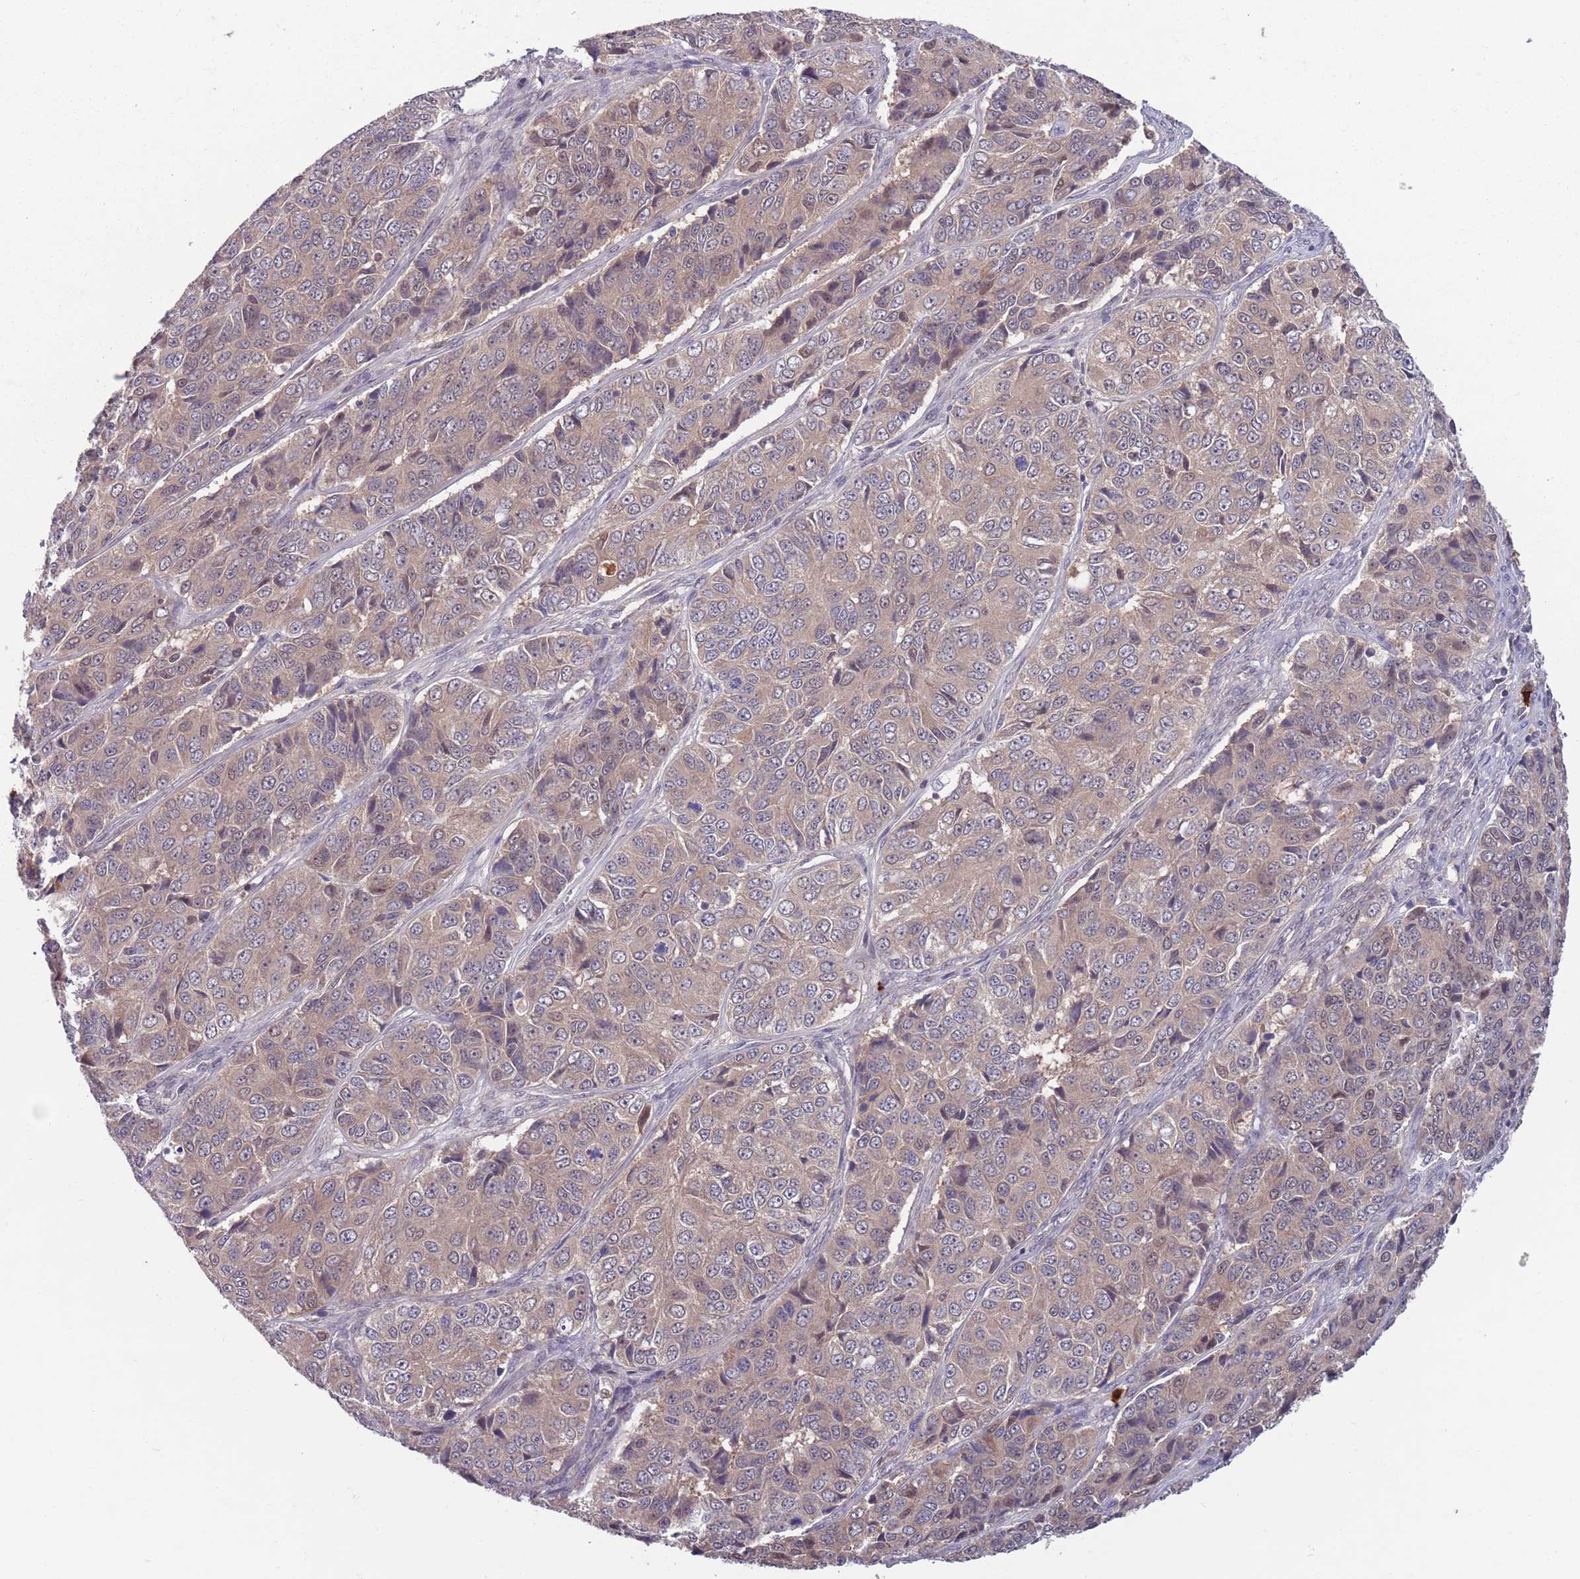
{"staining": {"intensity": "weak", "quantity": ">75%", "location": "cytoplasmic/membranous"}, "tissue": "ovarian cancer", "cell_type": "Tumor cells", "image_type": "cancer", "snomed": [{"axis": "morphology", "description": "Carcinoma, endometroid"}, {"axis": "topography", "description": "Ovary"}], "caption": "Endometroid carcinoma (ovarian) tissue shows weak cytoplasmic/membranous positivity in approximately >75% of tumor cells, visualized by immunohistochemistry.", "gene": "TYW1", "patient": {"sex": "female", "age": 51}}